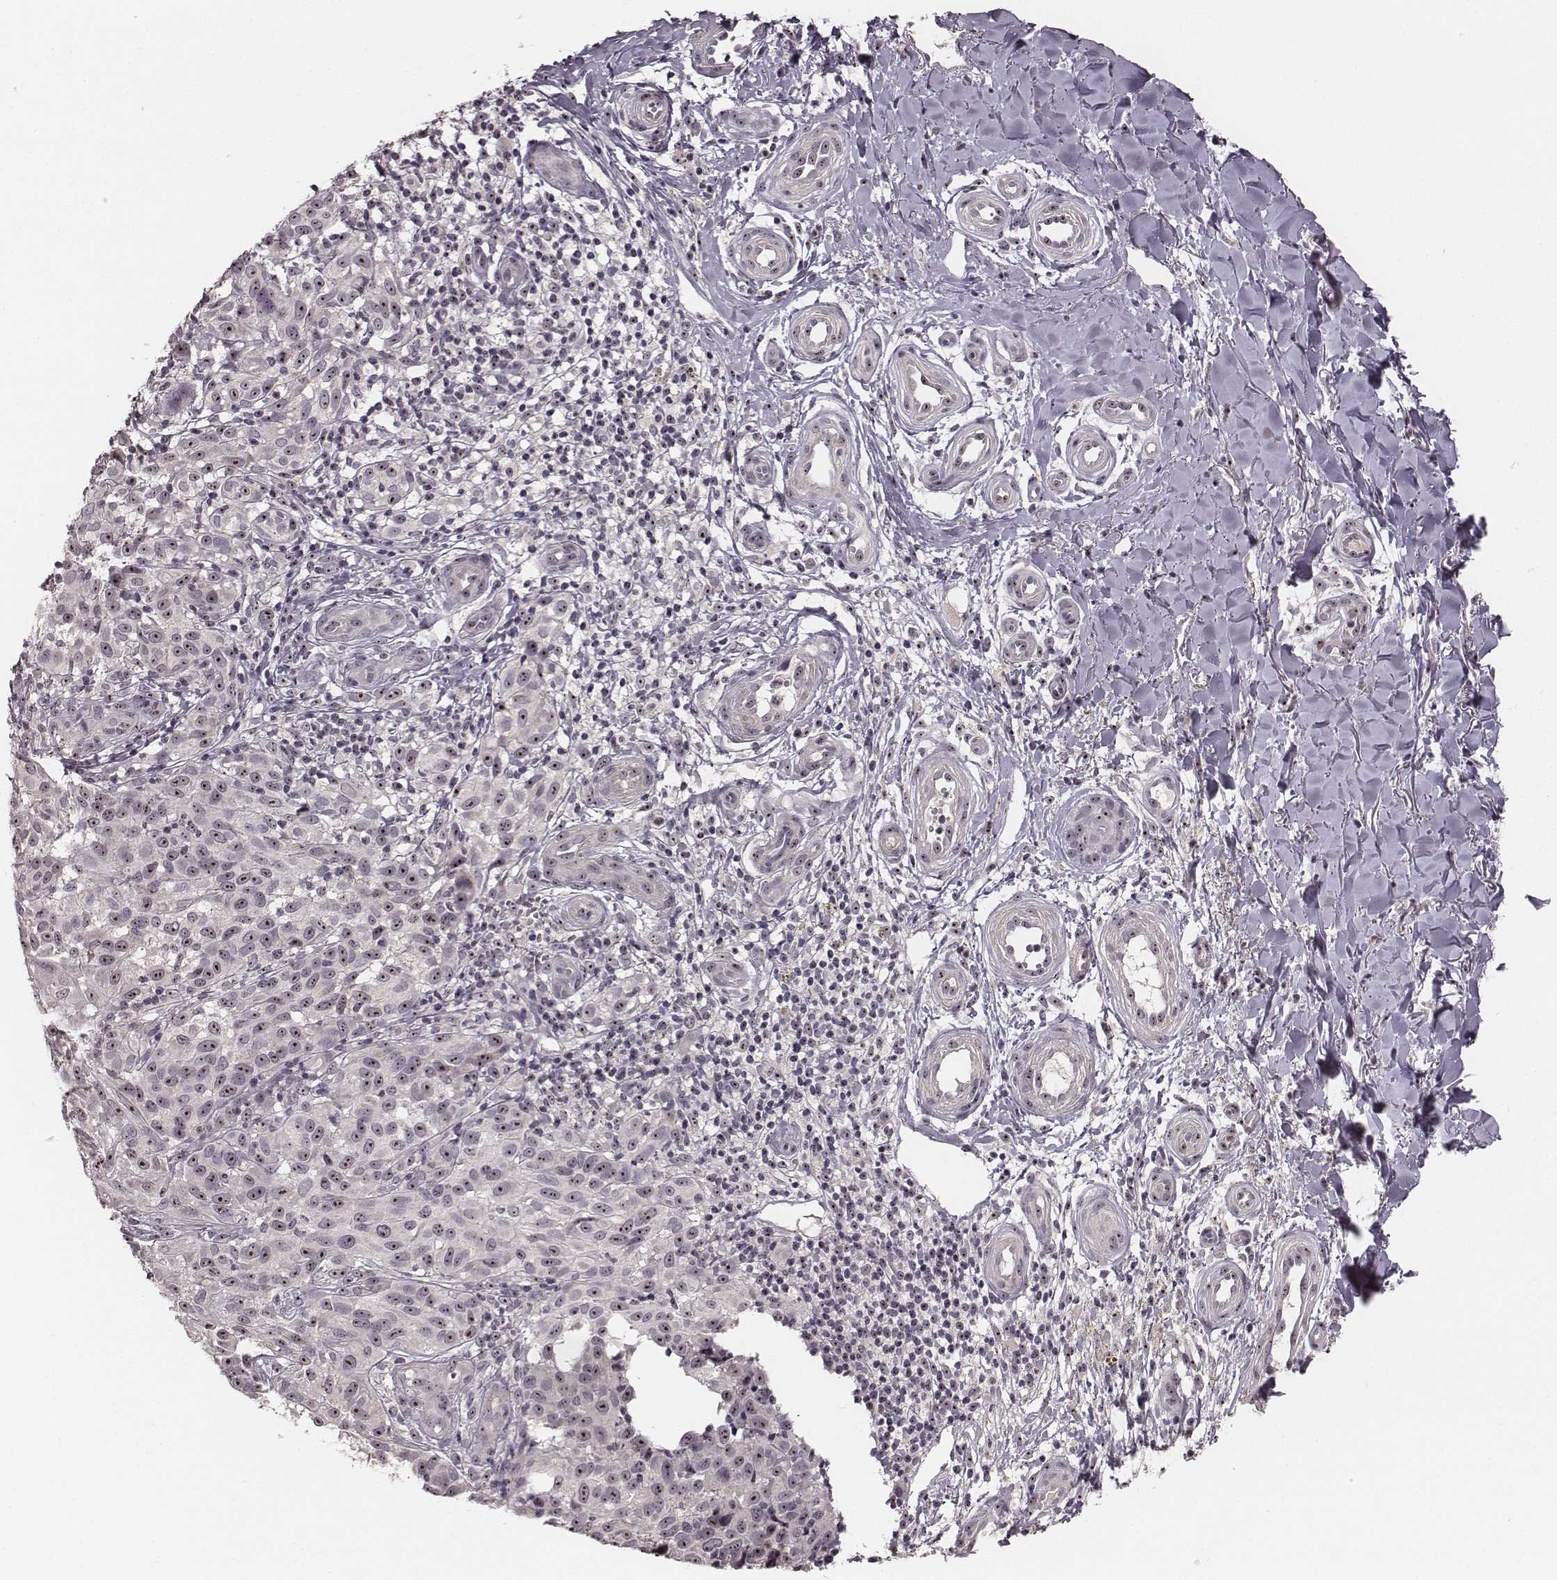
{"staining": {"intensity": "moderate", "quantity": ">75%", "location": "nuclear"}, "tissue": "melanoma", "cell_type": "Tumor cells", "image_type": "cancer", "snomed": [{"axis": "morphology", "description": "Malignant melanoma, NOS"}, {"axis": "topography", "description": "Skin"}], "caption": "This image reveals melanoma stained with immunohistochemistry (IHC) to label a protein in brown. The nuclear of tumor cells show moderate positivity for the protein. Nuclei are counter-stained blue.", "gene": "NOP56", "patient": {"sex": "female", "age": 53}}